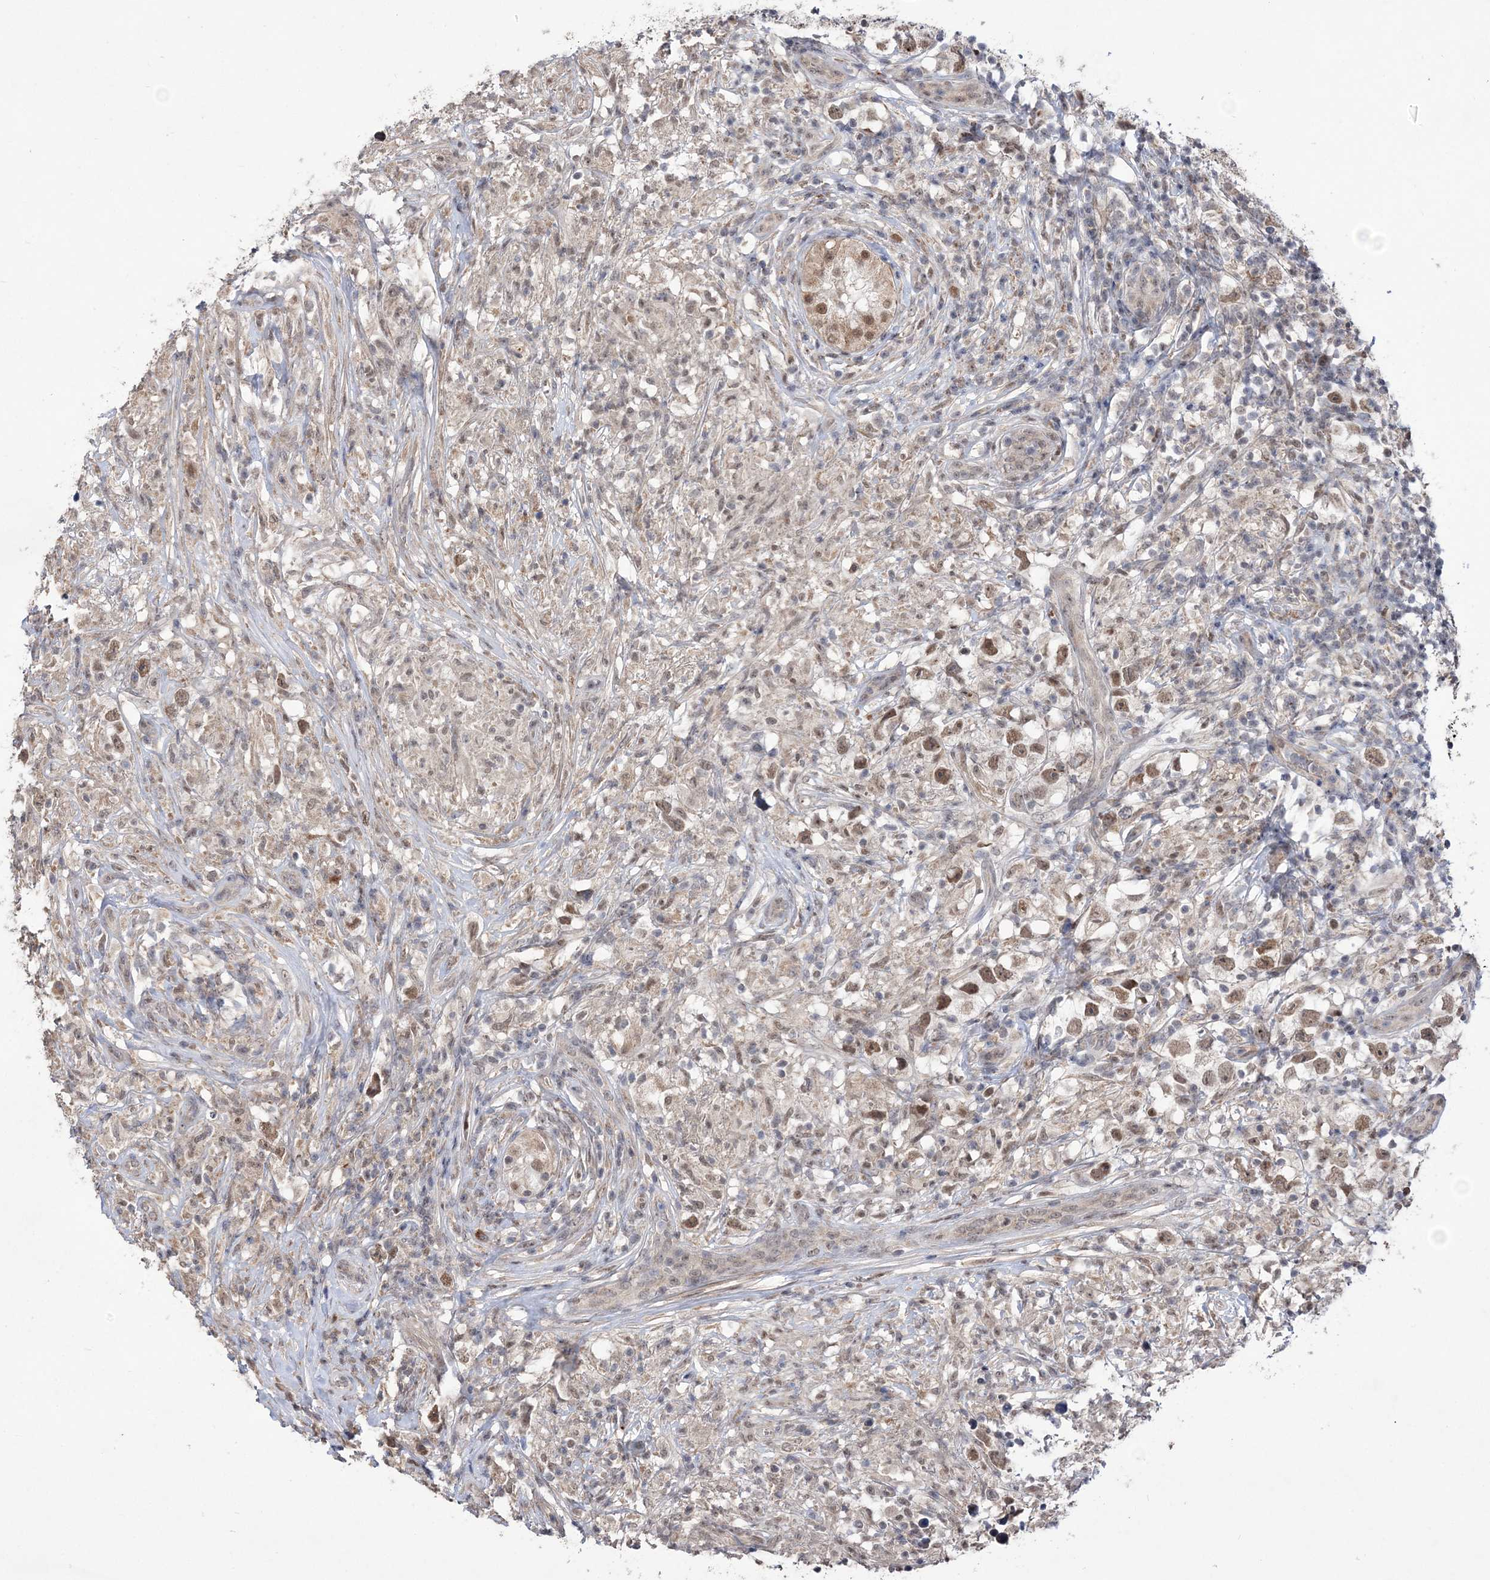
{"staining": {"intensity": "moderate", "quantity": ">75%", "location": "nuclear"}, "tissue": "testis cancer", "cell_type": "Tumor cells", "image_type": "cancer", "snomed": [{"axis": "morphology", "description": "Seminoma, NOS"}, {"axis": "topography", "description": "Testis"}], "caption": "Protein expression analysis of human testis cancer (seminoma) reveals moderate nuclear expression in approximately >75% of tumor cells. The protein is shown in brown color, while the nuclei are stained blue.", "gene": "BOD1L1", "patient": {"sex": "male", "age": 49}}